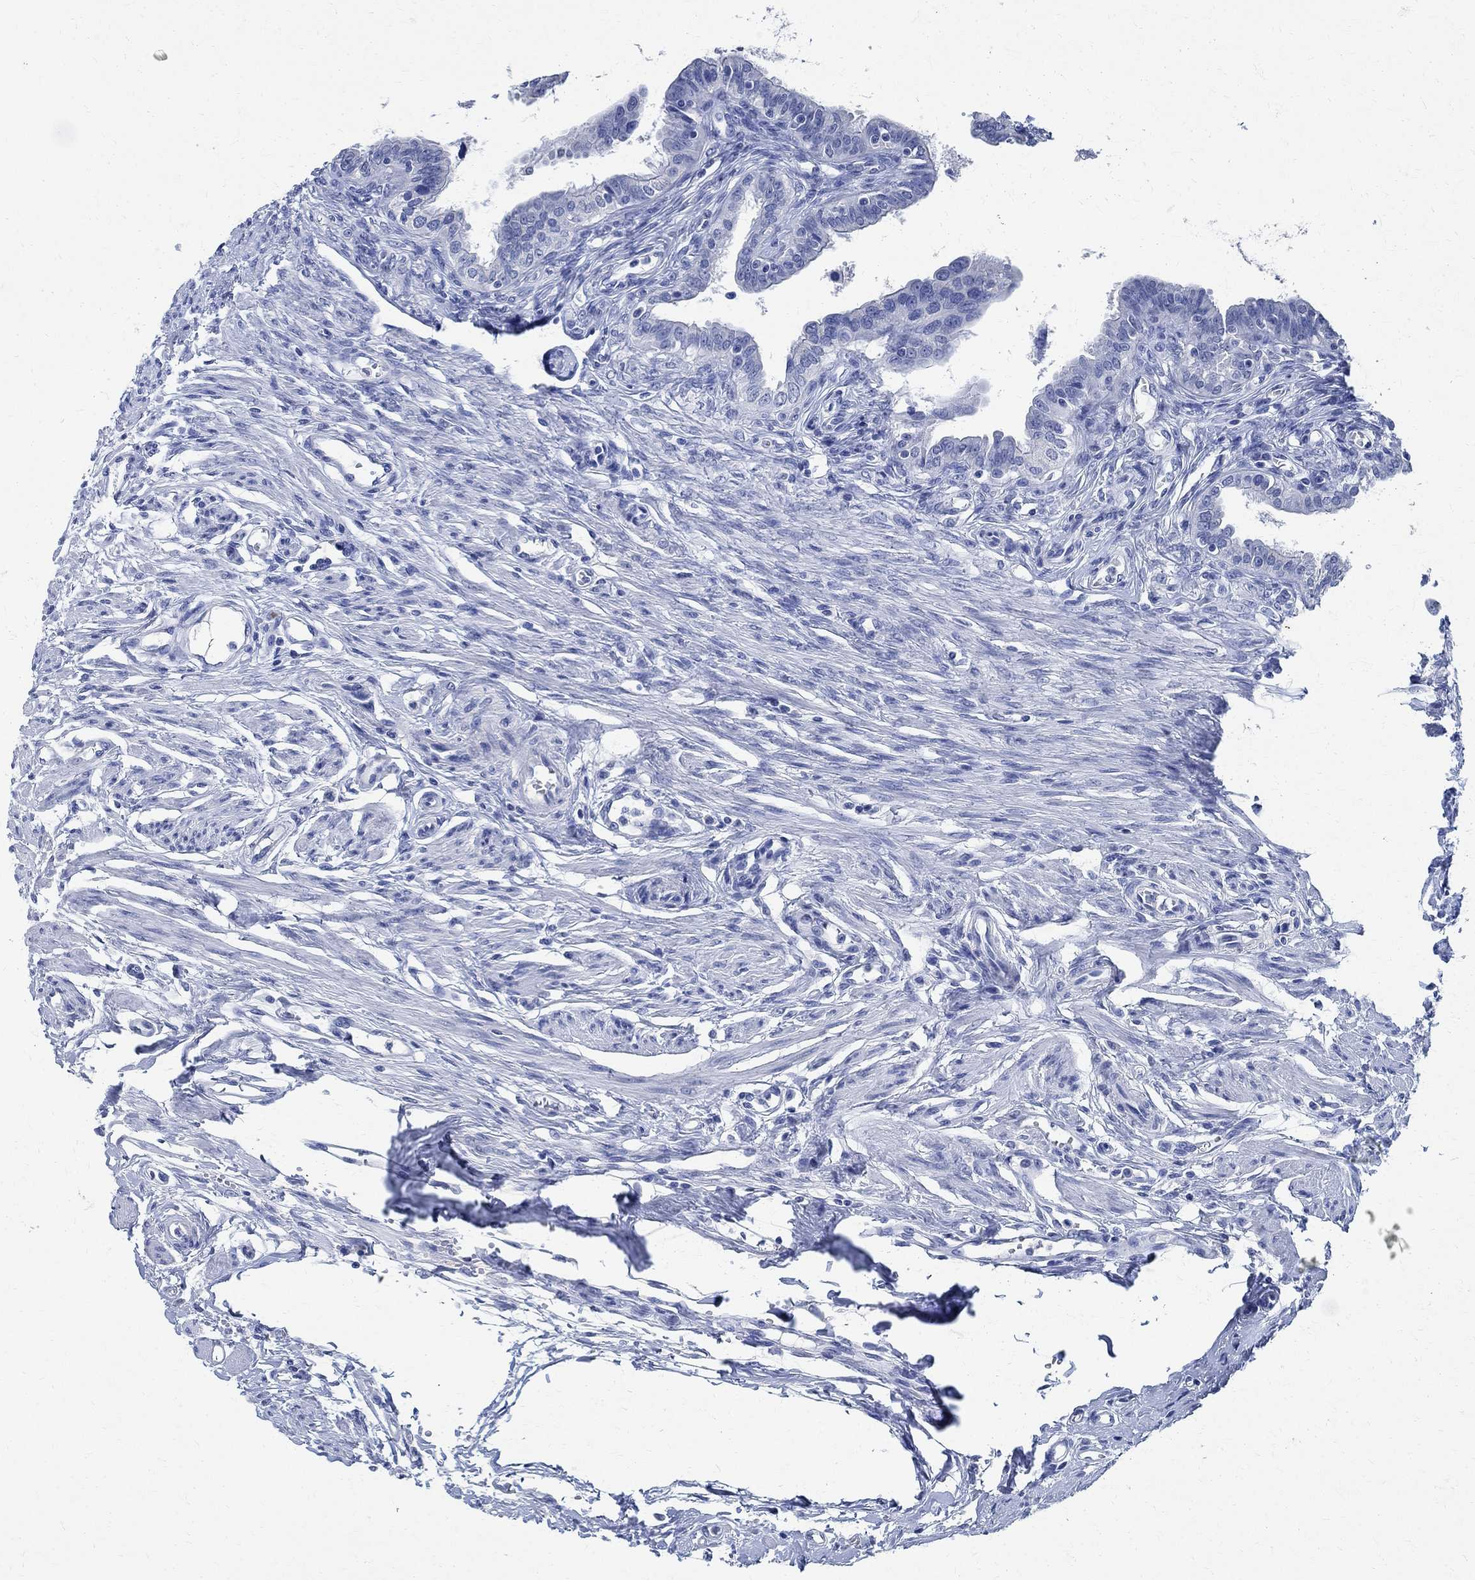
{"staining": {"intensity": "negative", "quantity": "none", "location": "none"}, "tissue": "fallopian tube", "cell_type": "Glandular cells", "image_type": "normal", "snomed": [{"axis": "morphology", "description": "Normal tissue, NOS"}, {"axis": "morphology", "description": "Carcinoma, endometroid"}, {"axis": "topography", "description": "Fallopian tube"}, {"axis": "topography", "description": "Ovary"}], "caption": "The image shows no significant expression in glandular cells of fallopian tube. (Immunohistochemistry, brightfield microscopy, high magnification).", "gene": "TMEM221", "patient": {"sex": "female", "age": 42}}